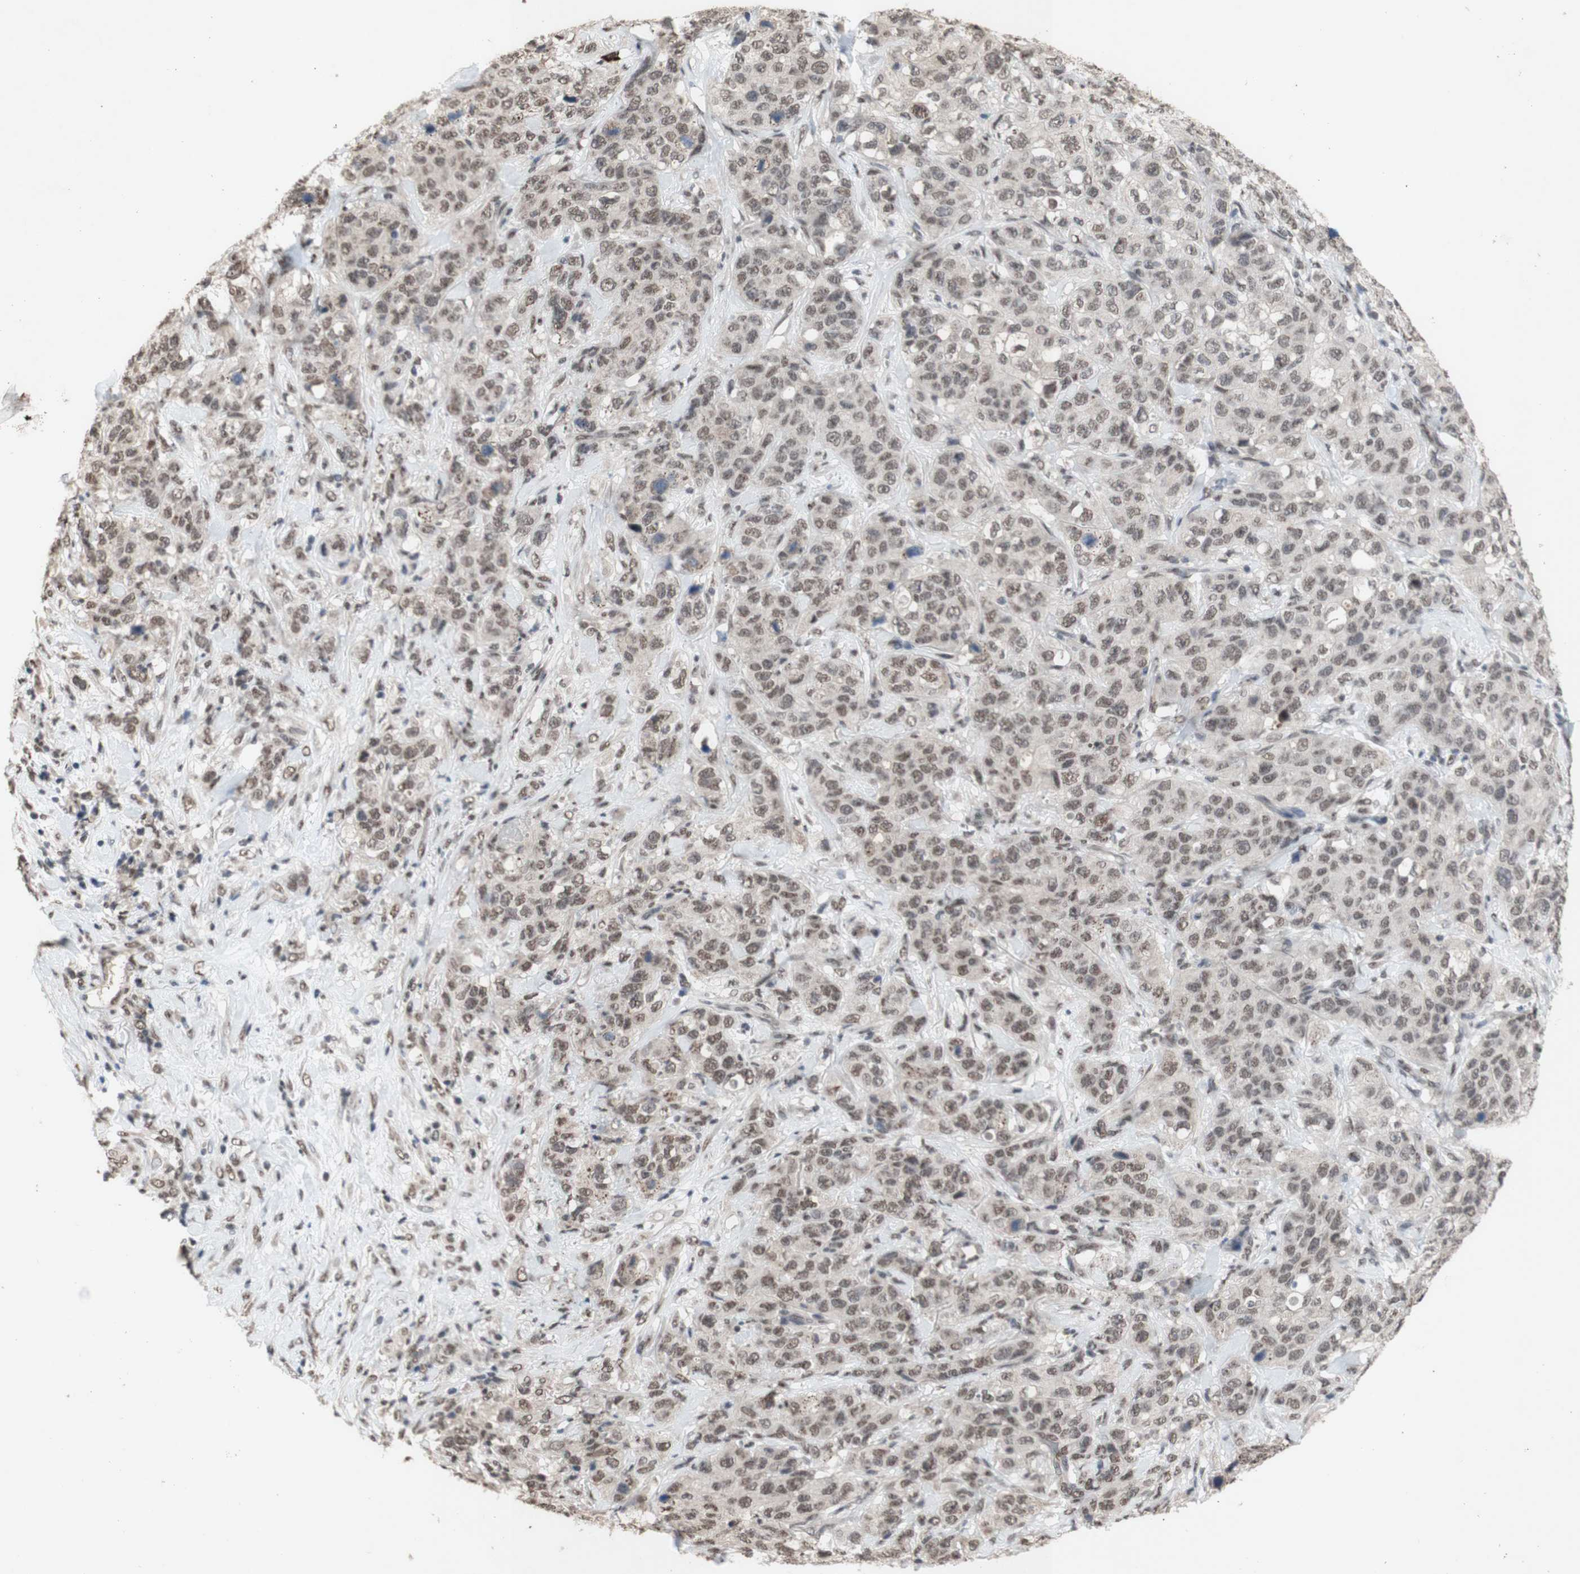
{"staining": {"intensity": "weak", "quantity": ">75%", "location": "nuclear"}, "tissue": "stomach cancer", "cell_type": "Tumor cells", "image_type": "cancer", "snomed": [{"axis": "morphology", "description": "Adenocarcinoma, NOS"}, {"axis": "topography", "description": "Stomach"}], "caption": "Stomach cancer tissue displays weak nuclear staining in approximately >75% of tumor cells, visualized by immunohistochemistry.", "gene": "SFPQ", "patient": {"sex": "male", "age": 48}}